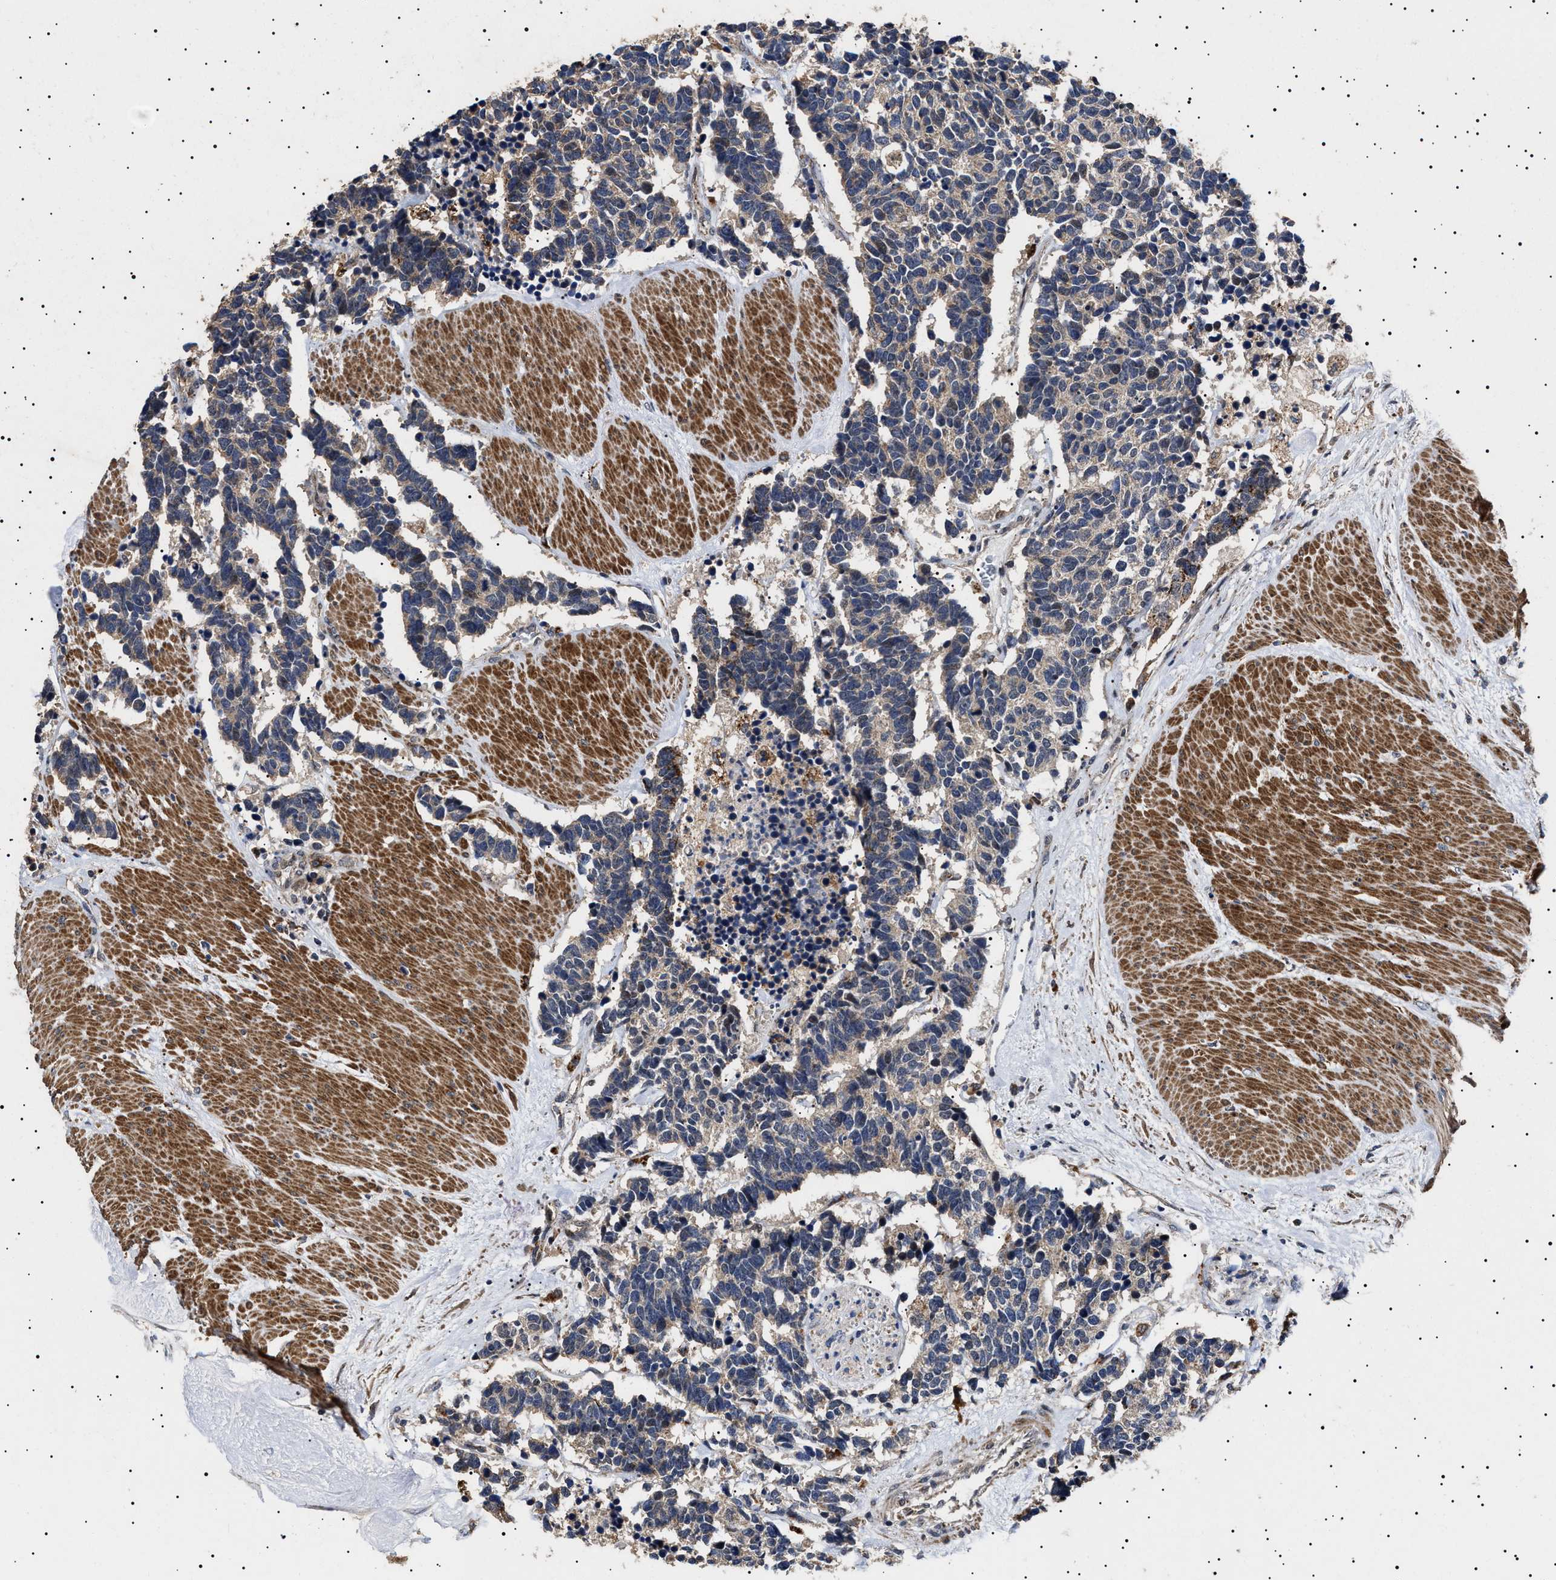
{"staining": {"intensity": "weak", "quantity": ">75%", "location": "cytoplasmic/membranous"}, "tissue": "carcinoid", "cell_type": "Tumor cells", "image_type": "cancer", "snomed": [{"axis": "morphology", "description": "Carcinoma, NOS"}, {"axis": "morphology", "description": "Carcinoid, malignant, NOS"}, {"axis": "topography", "description": "Urinary bladder"}], "caption": "Tumor cells exhibit weak cytoplasmic/membranous expression in approximately >75% of cells in carcinoid.", "gene": "RAB34", "patient": {"sex": "male", "age": 57}}